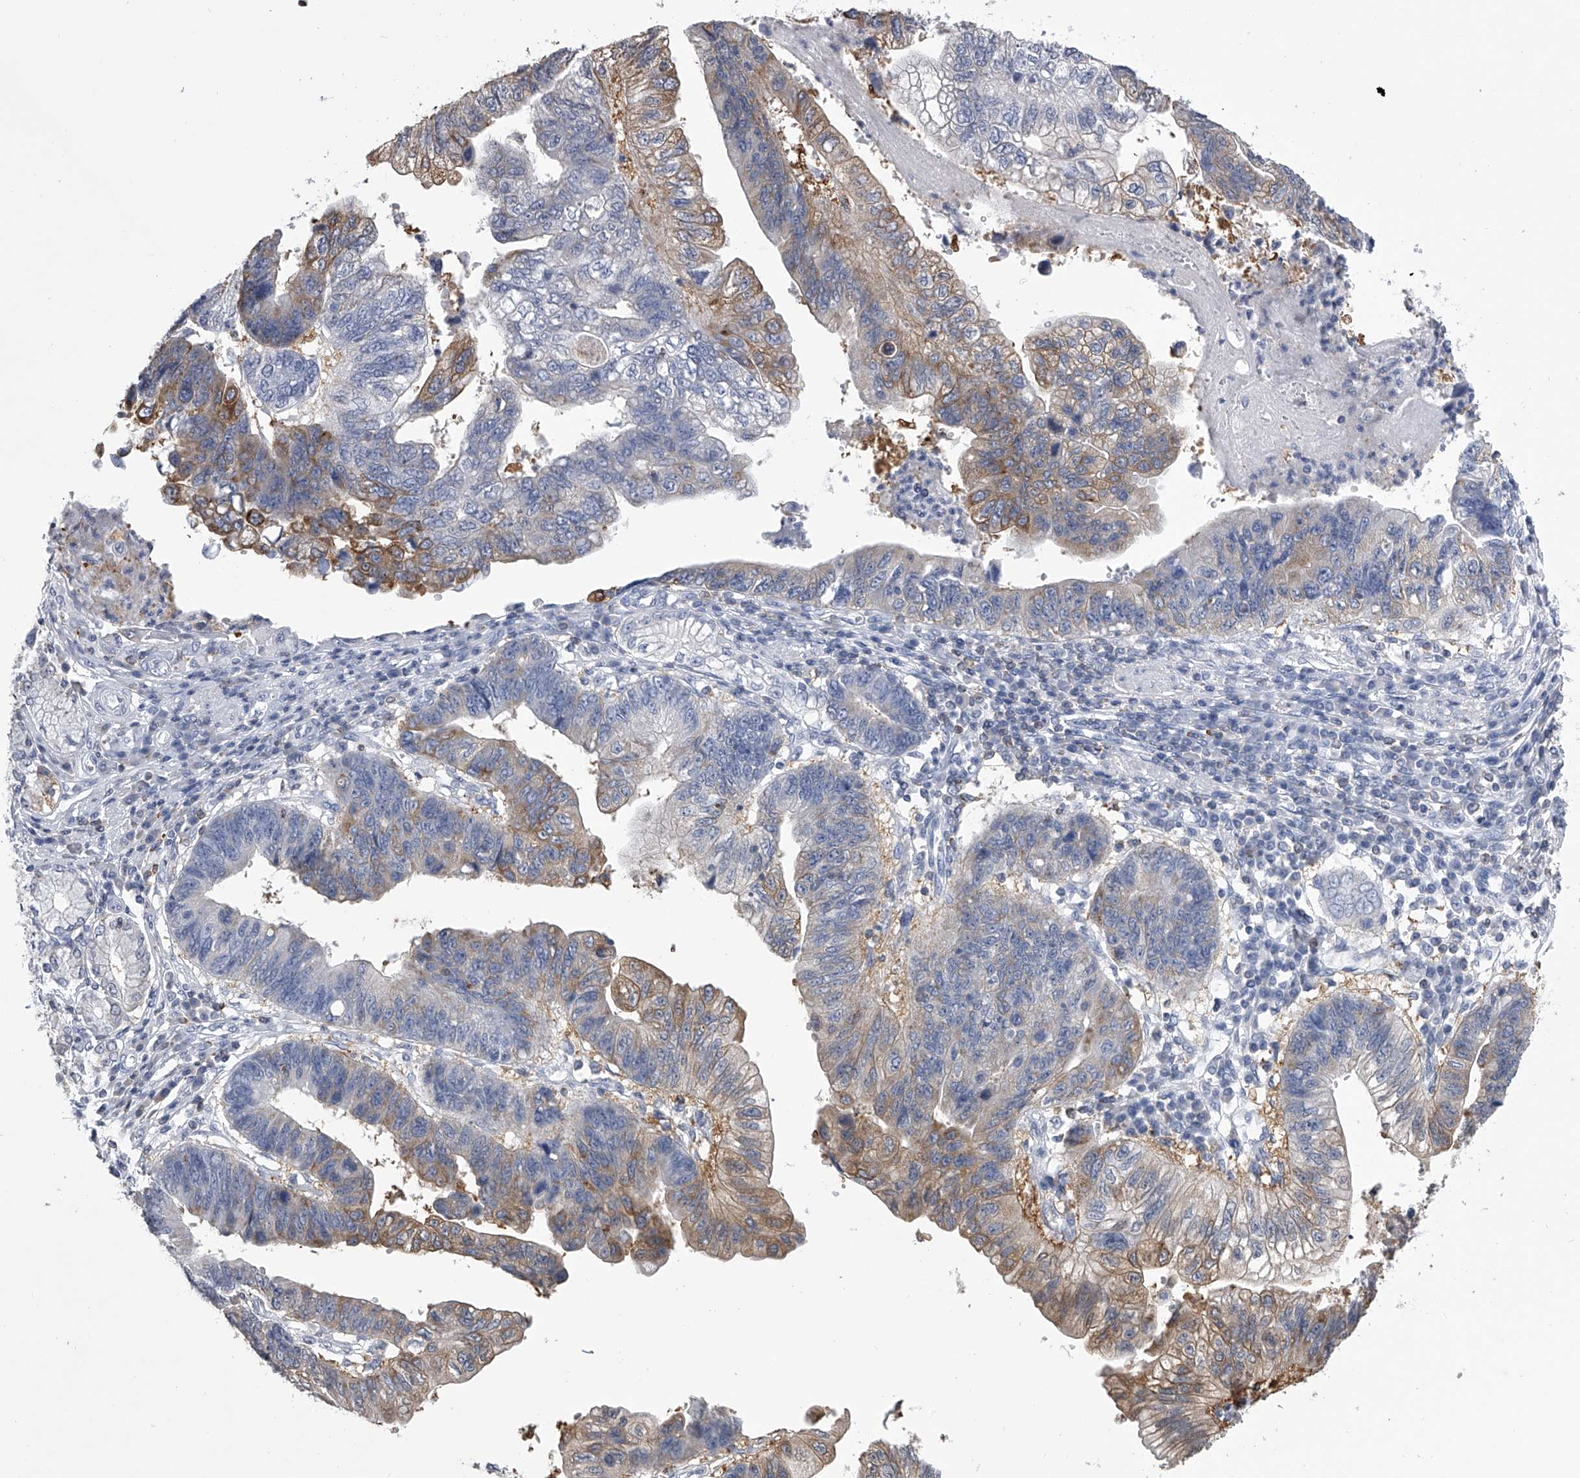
{"staining": {"intensity": "moderate", "quantity": "25%-75%", "location": "cytoplasmic/membranous"}, "tissue": "stomach cancer", "cell_type": "Tumor cells", "image_type": "cancer", "snomed": [{"axis": "morphology", "description": "Adenocarcinoma, NOS"}, {"axis": "topography", "description": "Stomach"}], "caption": "Brown immunohistochemical staining in stomach cancer displays moderate cytoplasmic/membranous positivity in approximately 25%-75% of tumor cells.", "gene": "TASP1", "patient": {"sex": "male", "age": 59}}